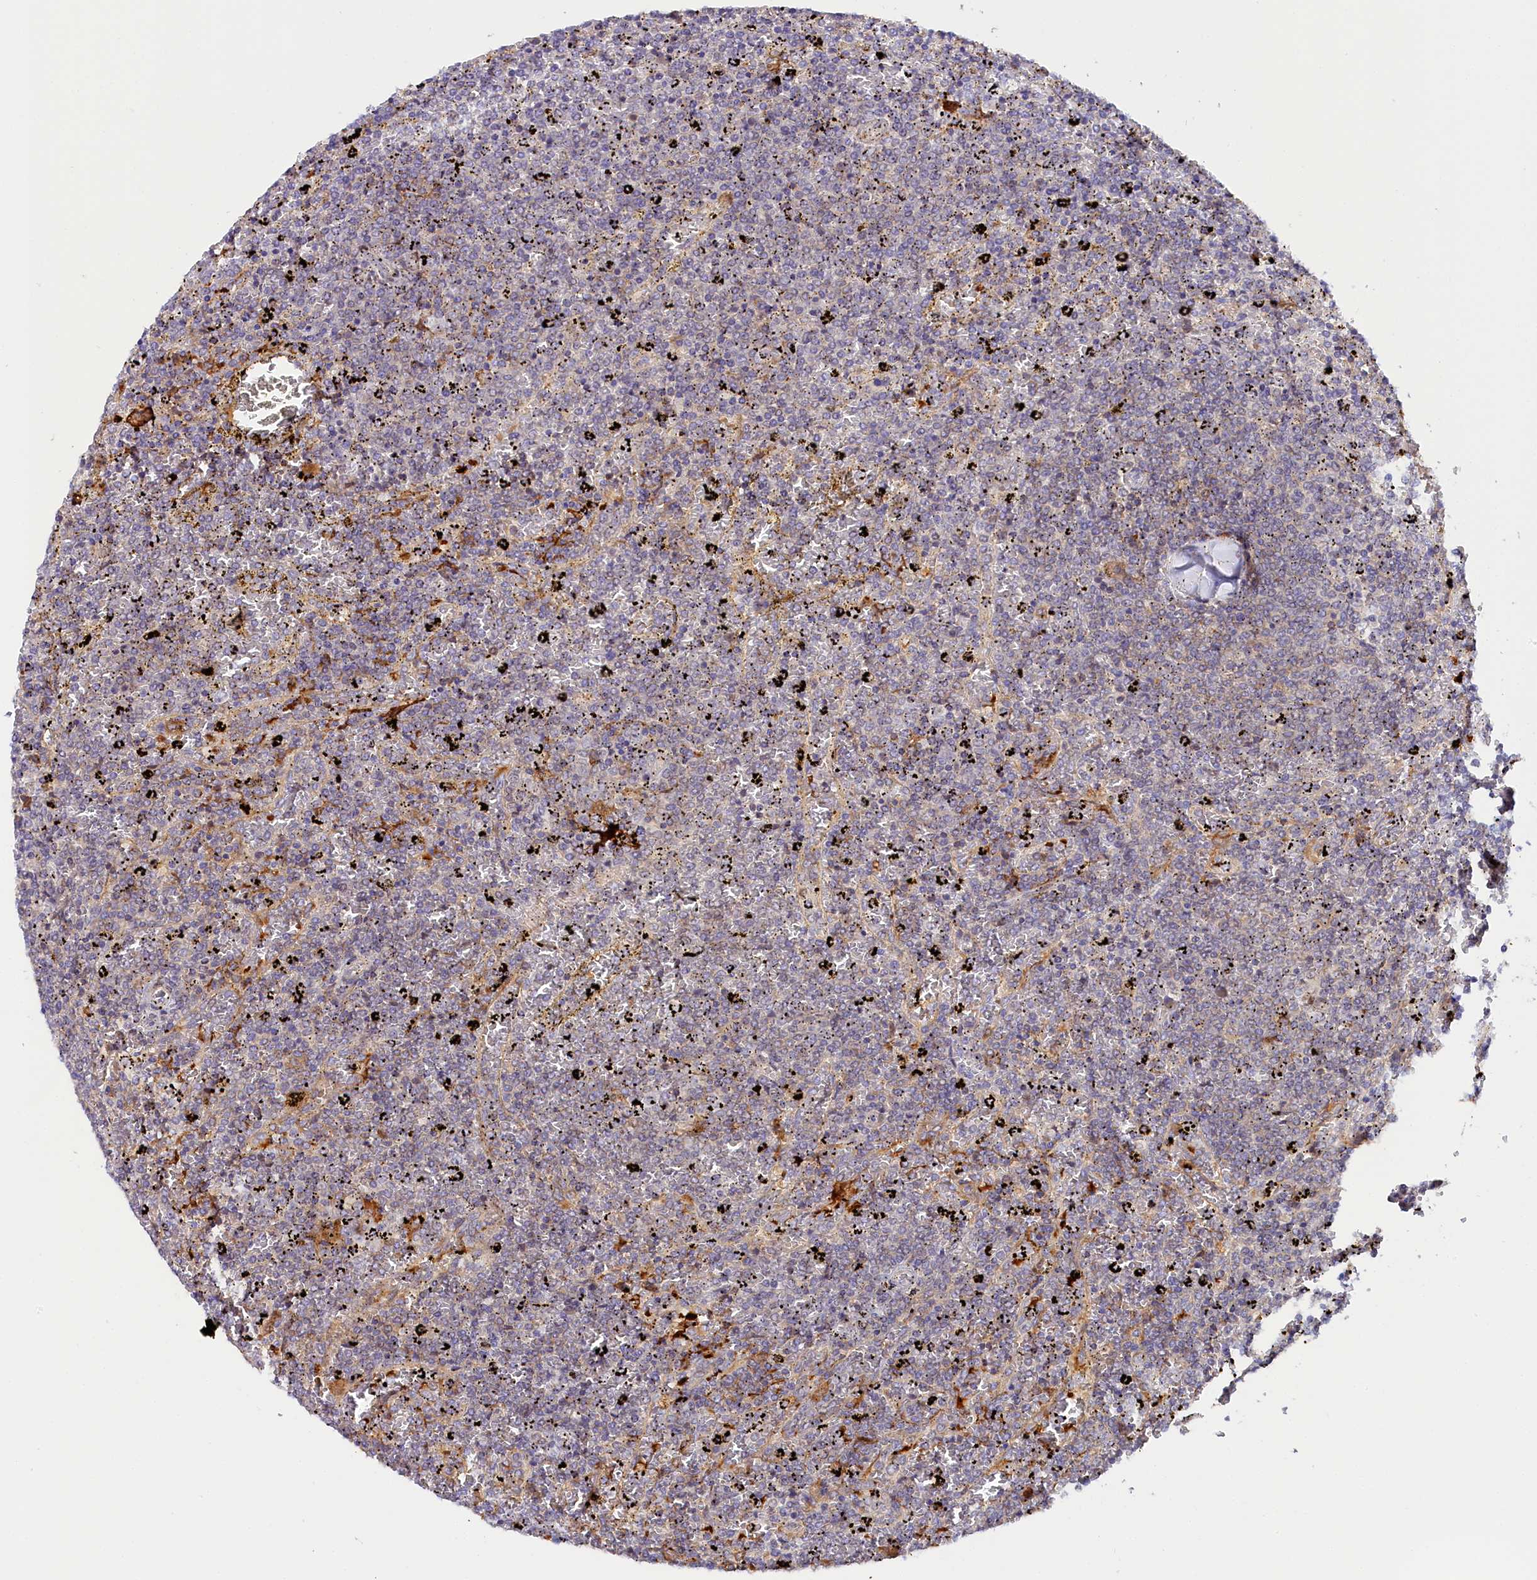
{"staining": {"intensity": "negative", "quantity": "none", "location": "none"}, "tissue": "lymphoma", "cell_type": "Tumor cells", "image_type": "cancer", "snomed": [{"axis": "morphology", "description": "Malignant lymphoma, non-Hodgkin's type, Low grade"}, {"axis": "topography", "description": "Spleen"}], "caption": "Immunohistochemical staining of human low-grade malignant lymphoma, non-Hodgkin's type demonstrates no significant staining in tumor cells. (DAB (3,3'-diaminobenzidine) immunohistochemistry with hematoxylin counter stain).", "gene": "KATNB1", "patient": {"sex": "female", "age": 77}}